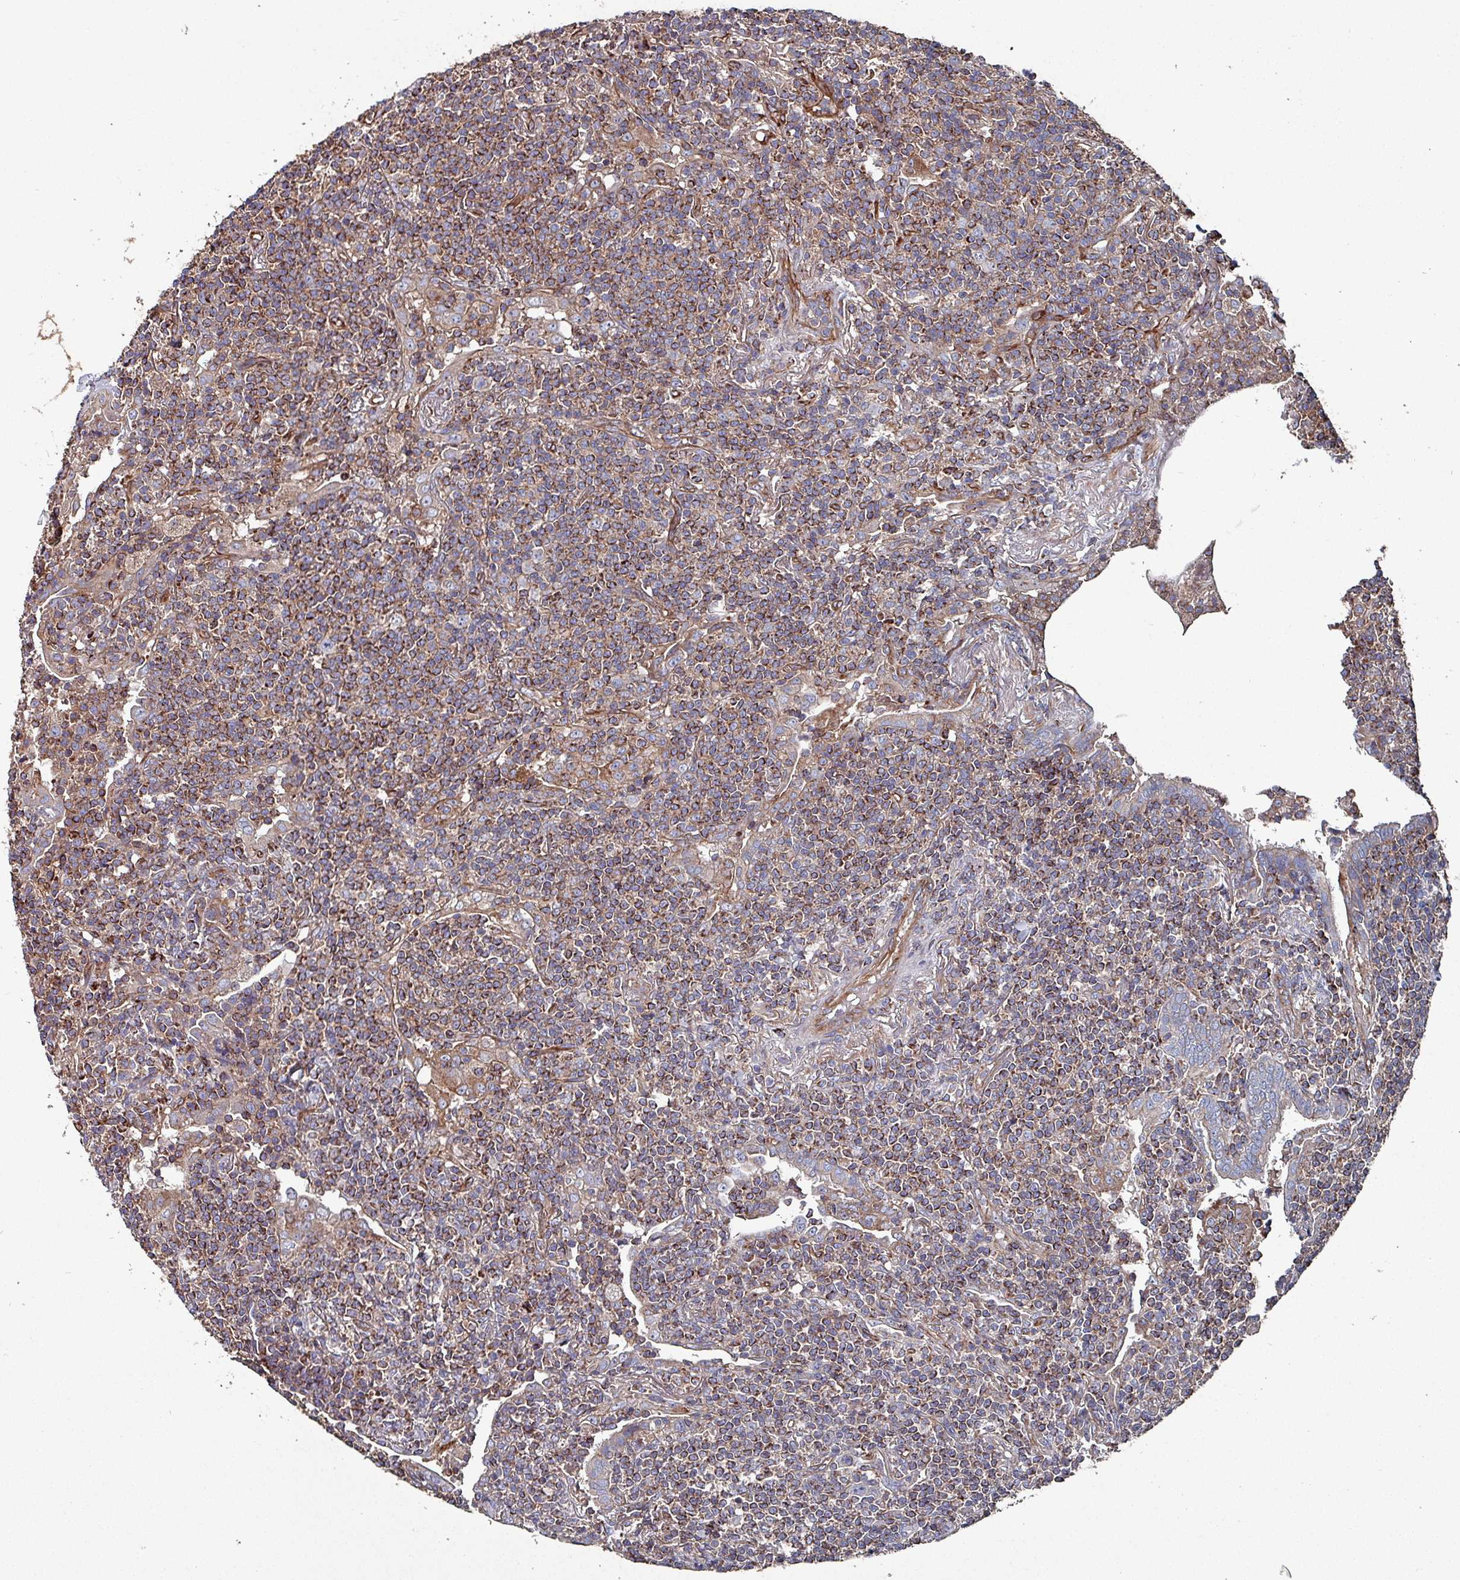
{"staining": {"intensity": "moderate", "quantity": ">75%", "location": "cytoplasmic/membranous"}, "tissue": "lymphoma", "cell_type": "Tumor cells", "image_type": "cancer", "snomed": [{"axis": "morphology", "description": "Malignant lymphoma, non-Hodgkin's type, Low grade"}, {"axis": "topography", "description": "Lung"}], "caption": "Immunohistochemical staining of malignant lymphoma, non-Hodgkin's type (low-grade) reveals moderate cytoplasmic/membranous protein positivity in approximately >75% of tumor cells.", "gene": "ANO10", "patient": {"sex": "female", "age": 71}}